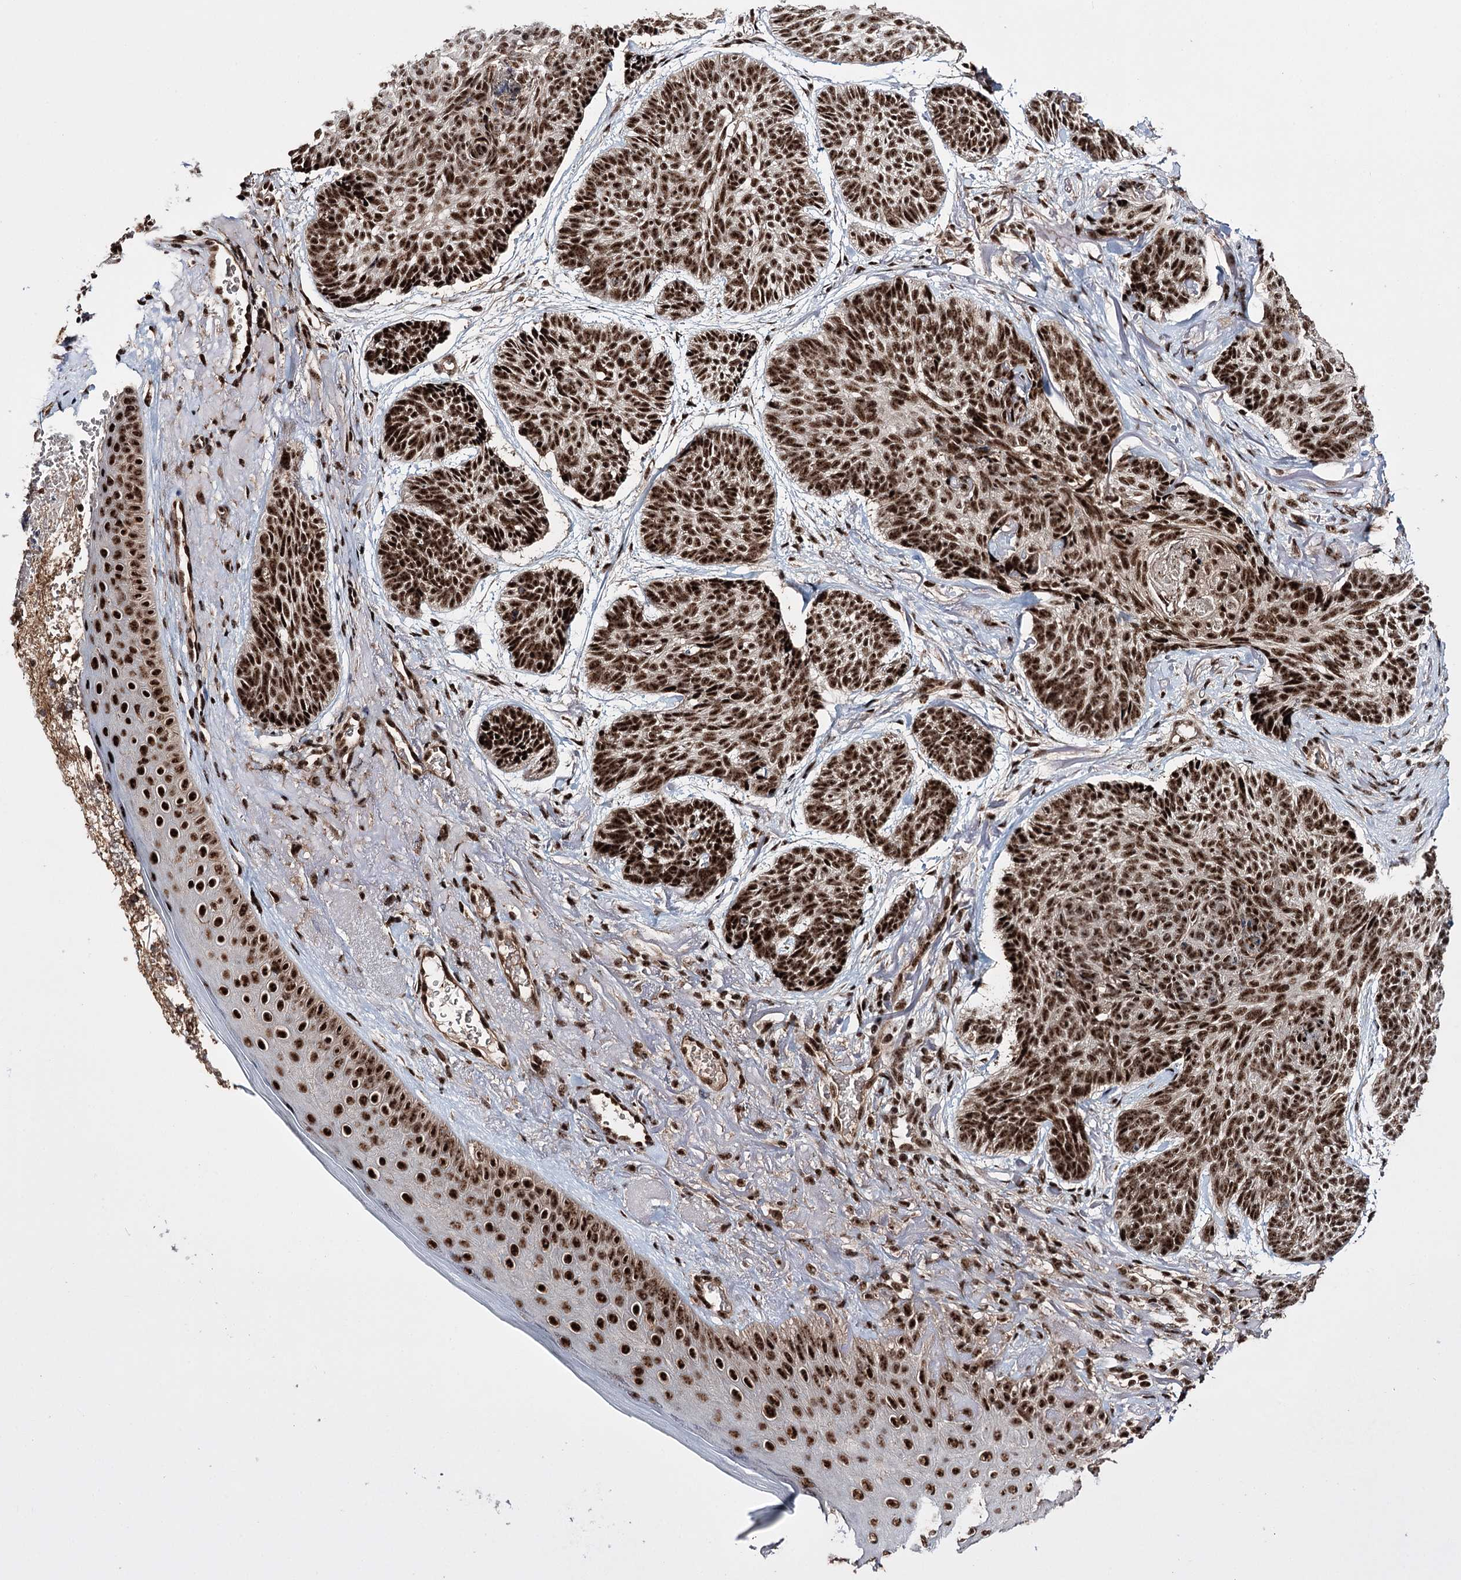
{"staining": {"intensity": "strong", "quantity": ">75%", "location": "nuclear"}, "tissue": "skin cancer", "cell_type": "Tumor cells", "image_type": "cancer", "snomed": [{"axis": "morphology", "description": "Normal tissue, NOS"}, {"axis": "morphology", "description": "Basal cell carcinoma"}, {"axis": "topography", "description": "Skin"}], "caption": "A micrograph of basal cell carcinoma (skin) stained for a protein reveals strong nuclear brown staining in tumor cells. (Stains: DAB in brown, nuclei in blue, Microscopy: brightfield microscopy at high magnification).", "gene": "PRPF40A", "patient": {"sex": "male", "age": 66}}